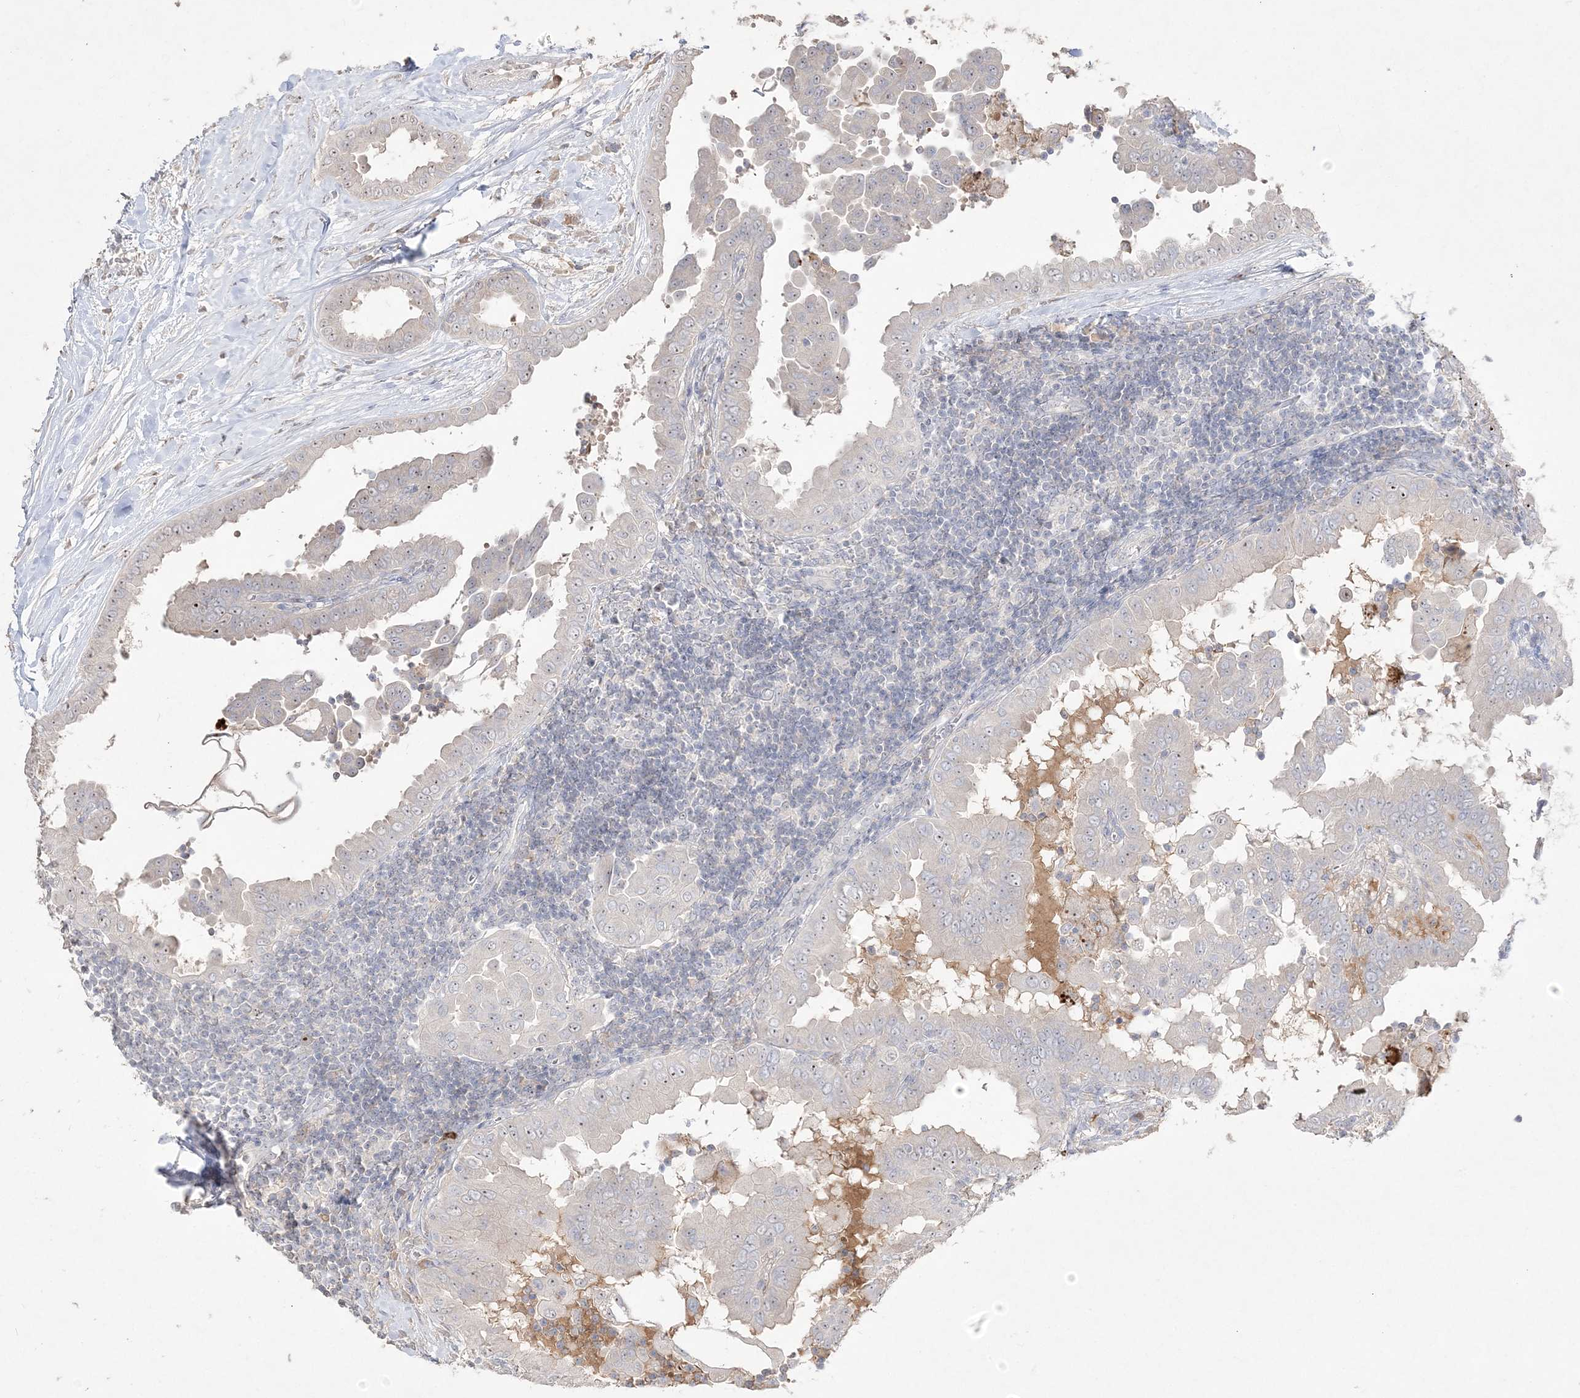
{"staining": {"intensity": "negative", "quantity": "none", "location": "none"}, "tissue": "thyroid cancer", "cell_type": "Tumor cells", "image_type": "cancer", "snomed": [{"axis": "morphology", "description": "Papillary adenocarcinoma, NOS"}, {"axis": "topography", "description": "Thyroid gland"}], "caption": "There is no significant staining in tumor cells of thyroid cancer (papillary adenocarcinoma).", "gene": "NOP16", "patient": {"sex": "male", "age": 33}}